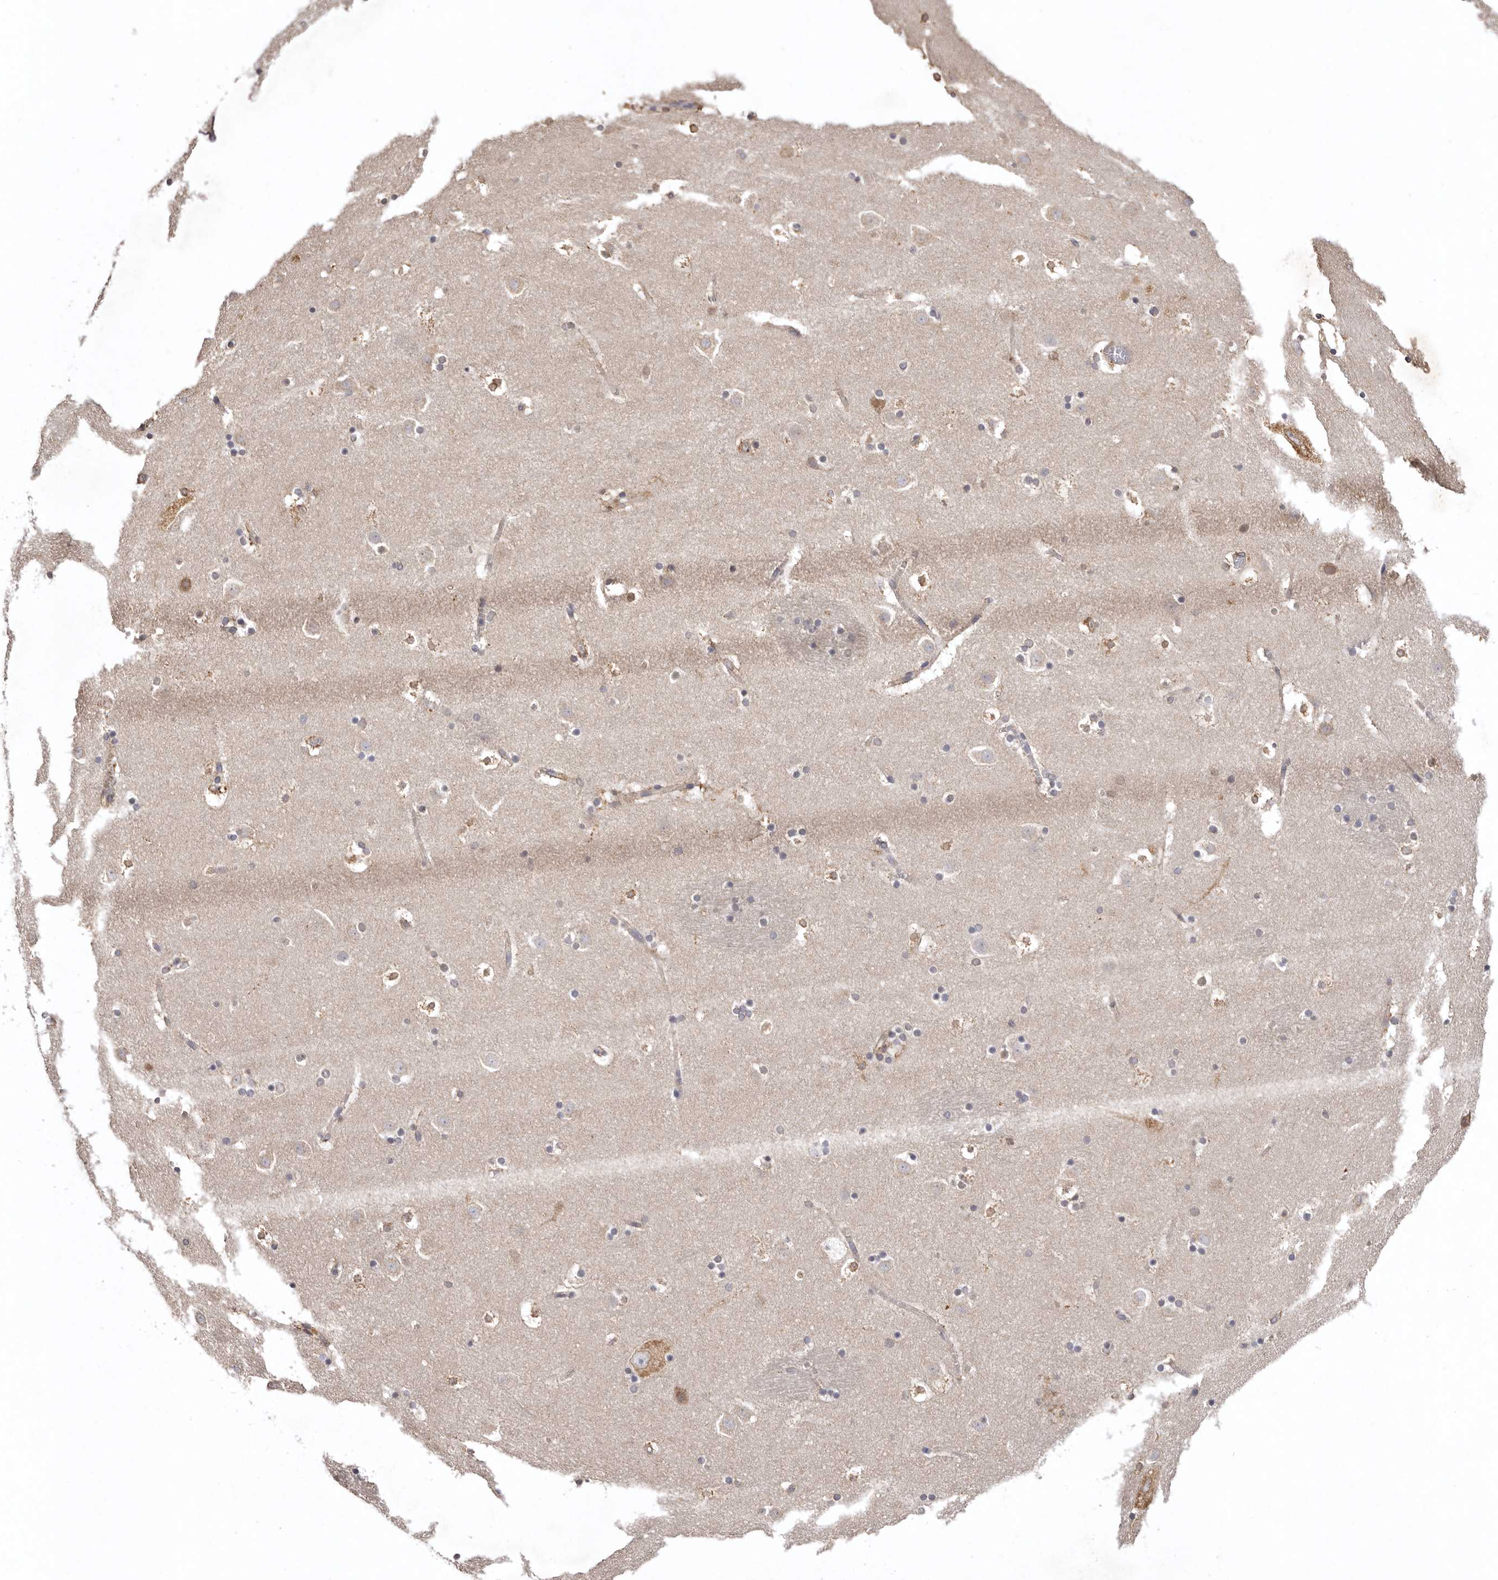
{"staining": {"intensity": "moderate", "quantity": "<25%", "location": "cytoplasmic/membranous"}, "tissue": "caudate", "cell_type": "Glial cells", "image_type": "normal", "snomed": [{"axis": "morphology", "description": "Normal tissue, NOS"}, {"axis": "topography", "description": "Lateral ventricle wall"}], "caption": "Caudate stained for a protein demonstrates moderate cytoplasmic/membranous positivity in glial cells. (brown staining indicates protein expression, while blue staining denotes nuclei).", "gene": "INKA2", "patient": {"sex": "male", "age": 45}}